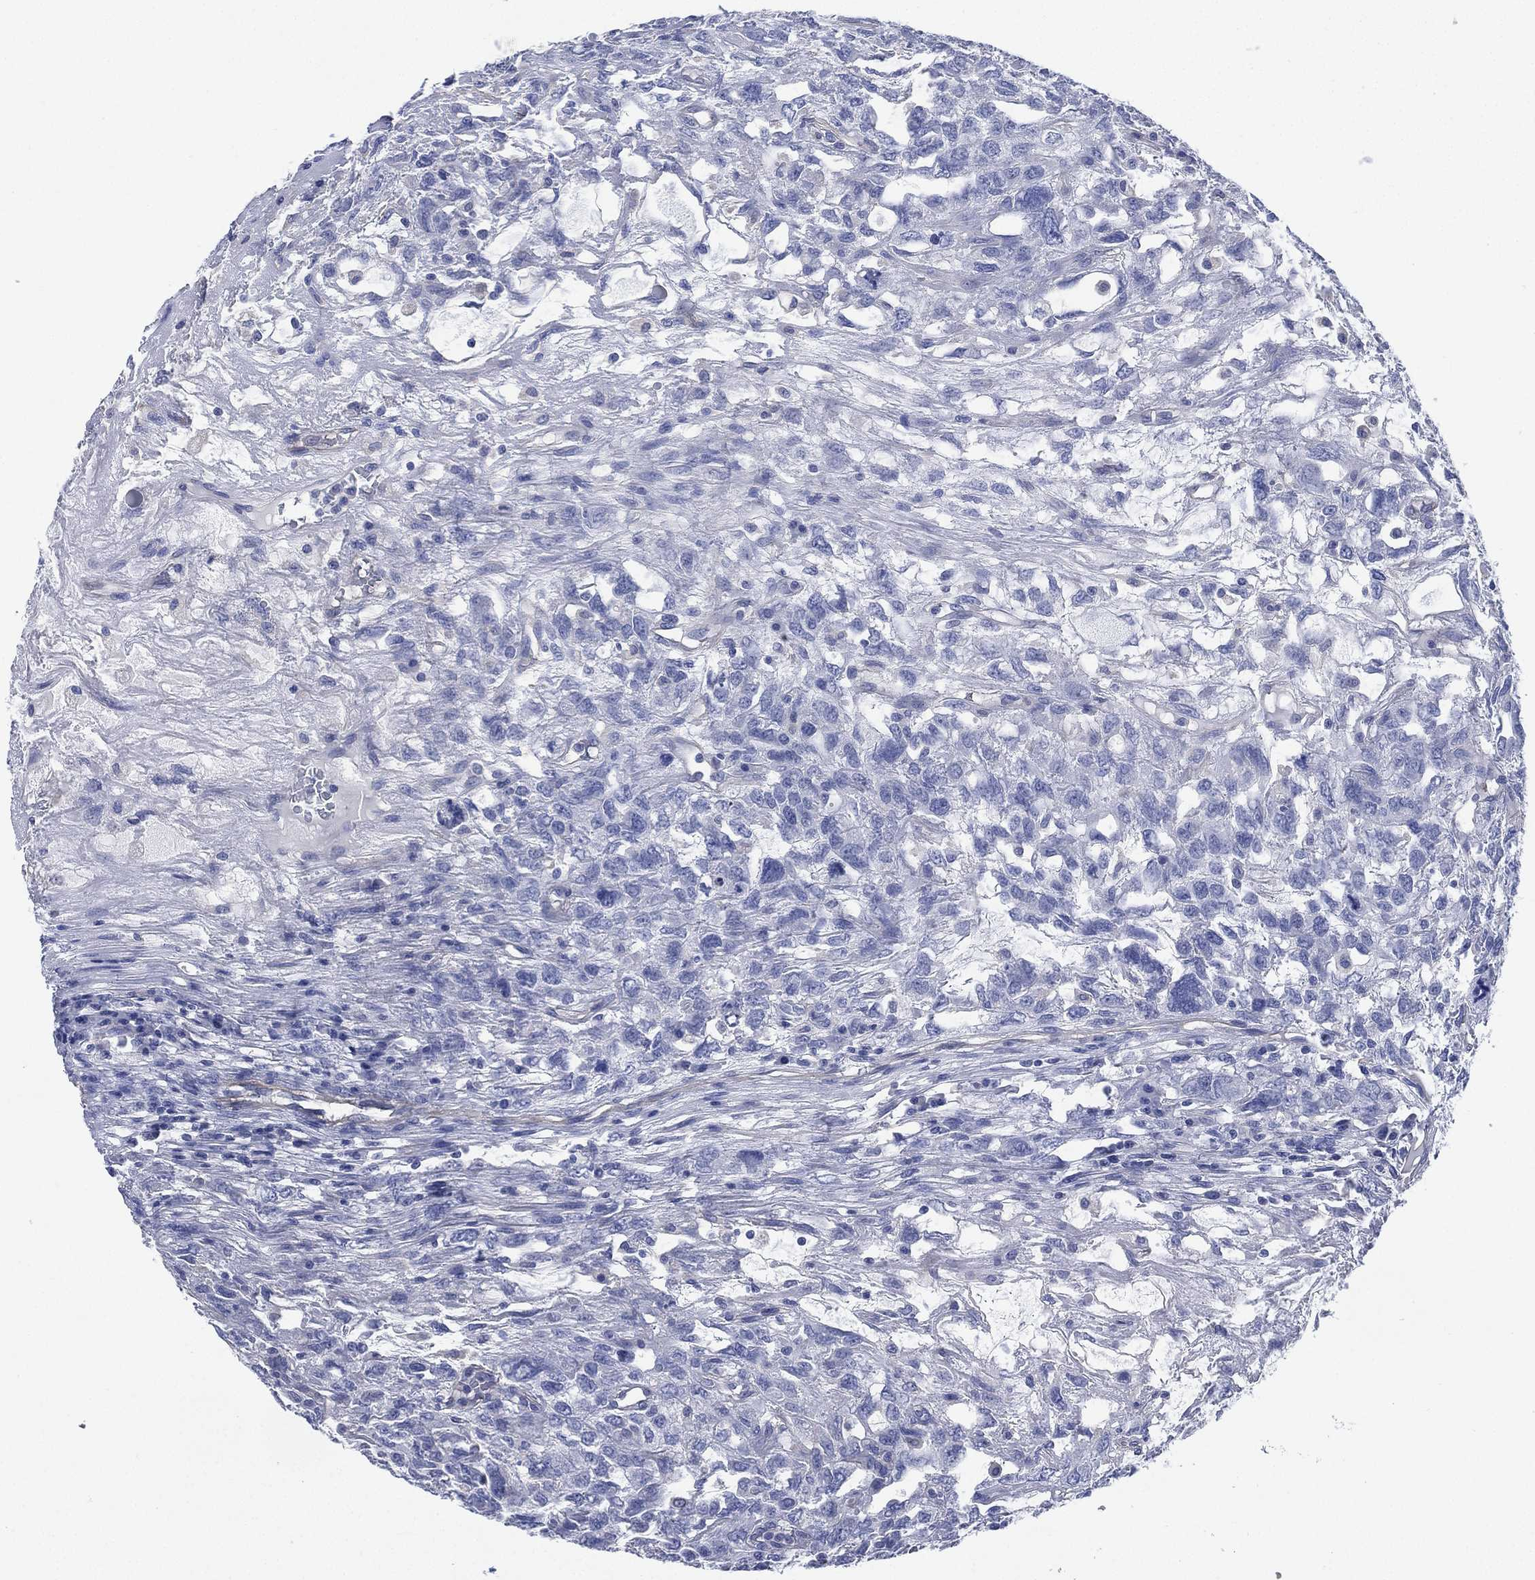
{"staining": {"intensity": "negative", "quantity": "none", "location": "none"}, "tissue": "testis cancer", "cell_type": "Tumor cells", "image_type": "cancer", "snomed": [{"axis": "morphology", "description": "Seminoma, NOS"}, {"axis": "topography", "description": "Testis"}], "caption": "Protein analysis of testis cancer reveals no significant positivity in tumor cells. (DAB (3,3'-diaminobenzidine) immunohistochemistry (IHC), high magnification).", "gene": "CCDC70", "patient": {"sex": "male", "age": 52}}